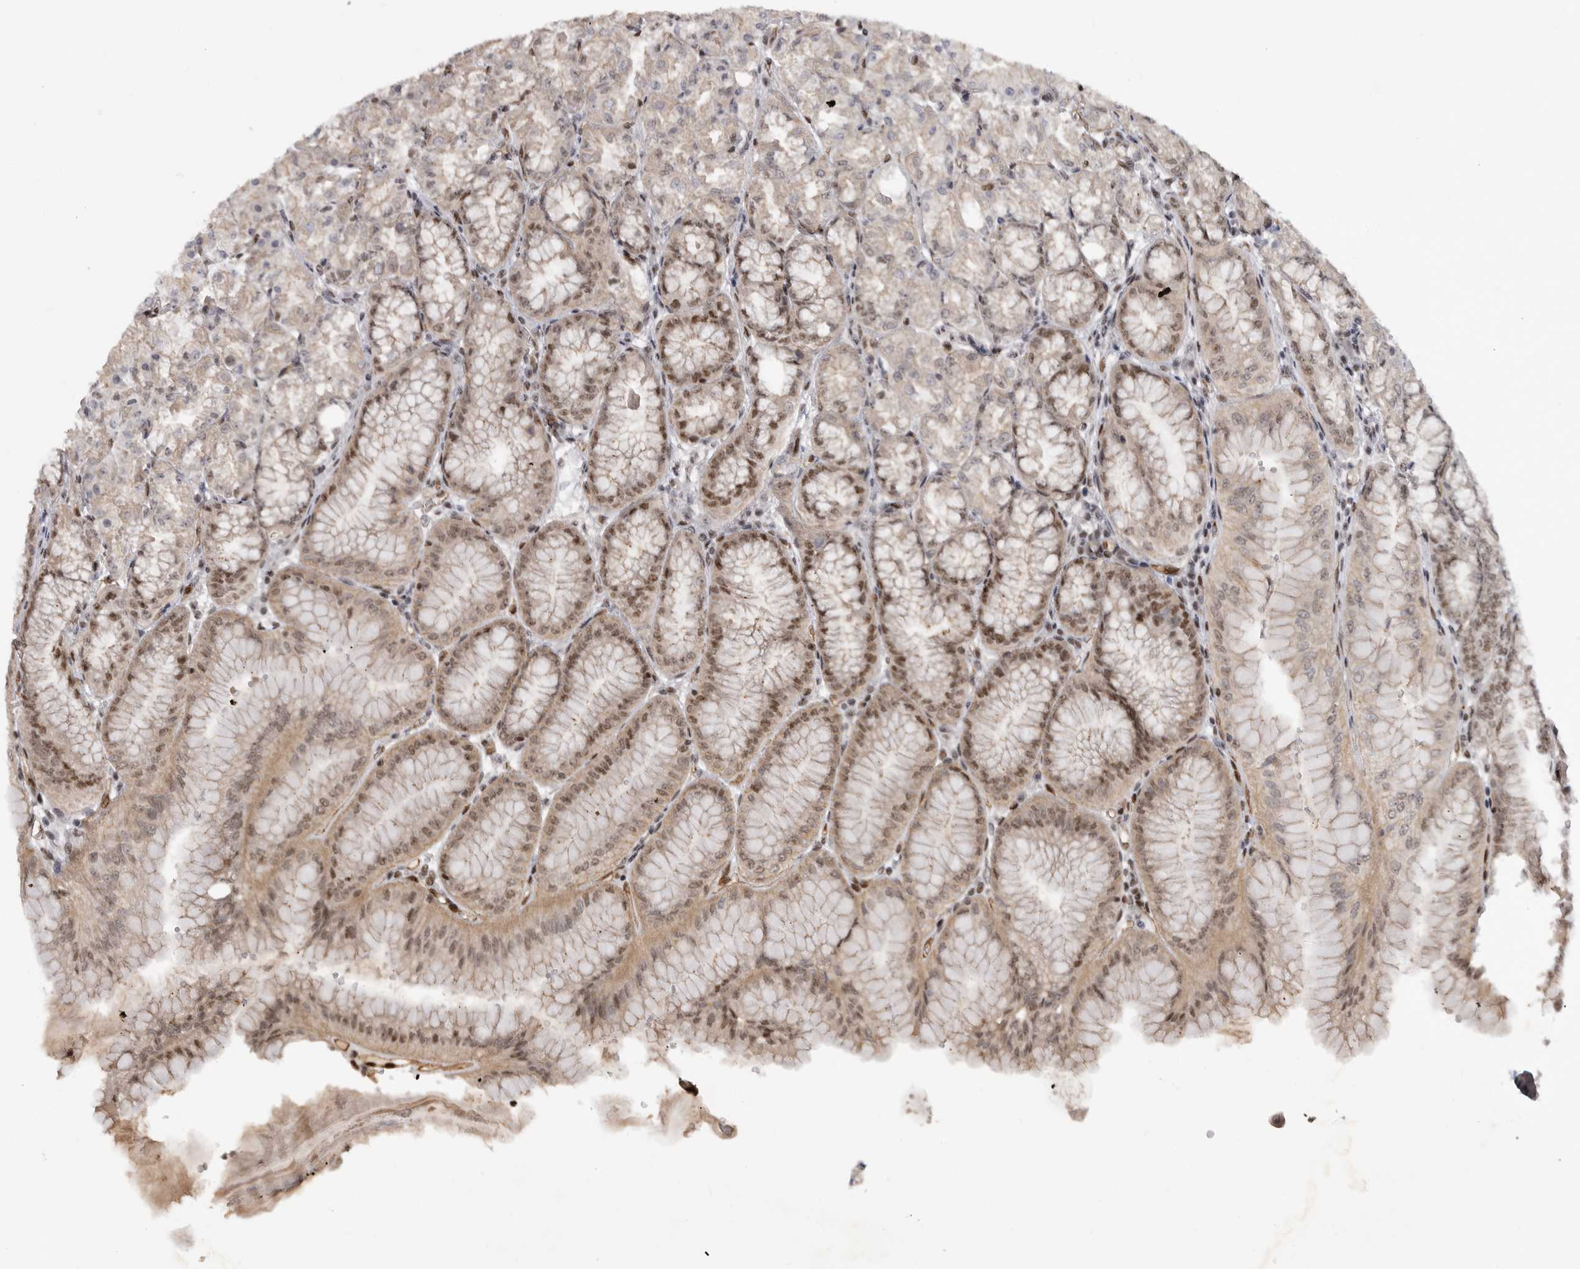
{"staining": {"intensity": "strong", "quantity": ">75%", "location": "nuclear"}, "tissue": "stomach", "cell_type": "Glandular cells", "image_type": "normal", "snomed": [{"axis": "morphology", "description": "Normal tissue, NOS"}, {"axis": "topography", "description": "Stomach, lower"}], "caption": "Strong nuclear positivity for a protein is seen in about >75% of glandular cells of unremarkable stomach using IHC.", "gene": "PPP1R8", "patient": {"sex": "male", "age": 71}}